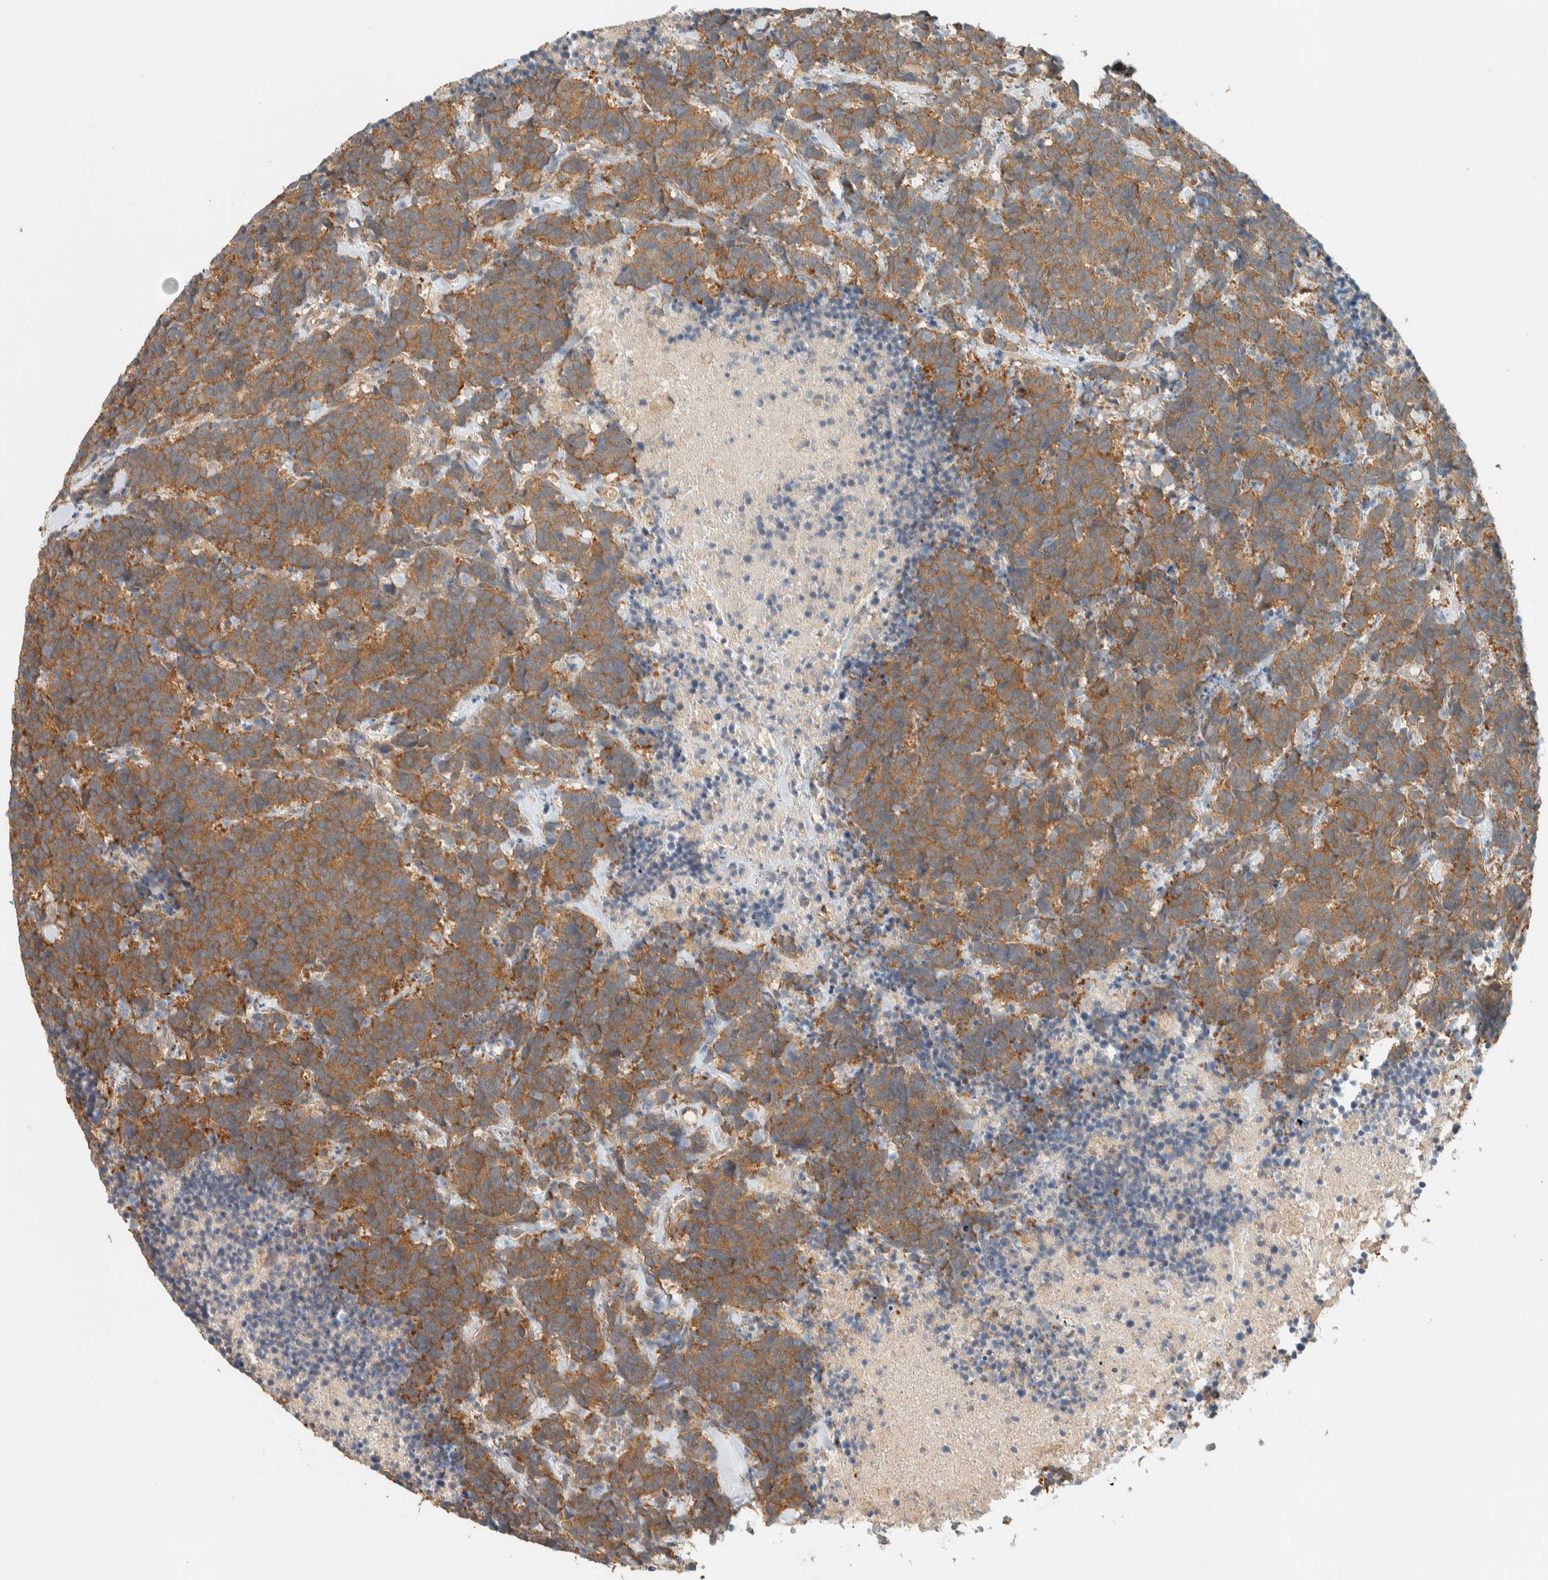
{"staining": {"intensity": "strong", "quantity": ">75%", "location": "cytoplasmic/membranous"}, "tissue": "carcinoid", "cell_type": "Tumor cells", "image_type": "cancer", "snomed": [{"axis": "morphology", "description": "Carcinoma, NOS"}, {"axis": "morphology", "description": "Carcinoid, malignant, NOS"}, {"axis": "topography", "description": "Urinary bladder"}], "caption": "Carcinoid stained with a protein marker demonstrates strong staining in tumor cells.", "gene": "RAB11FIP1", "patient": {"sex": "male", "age": 57}}